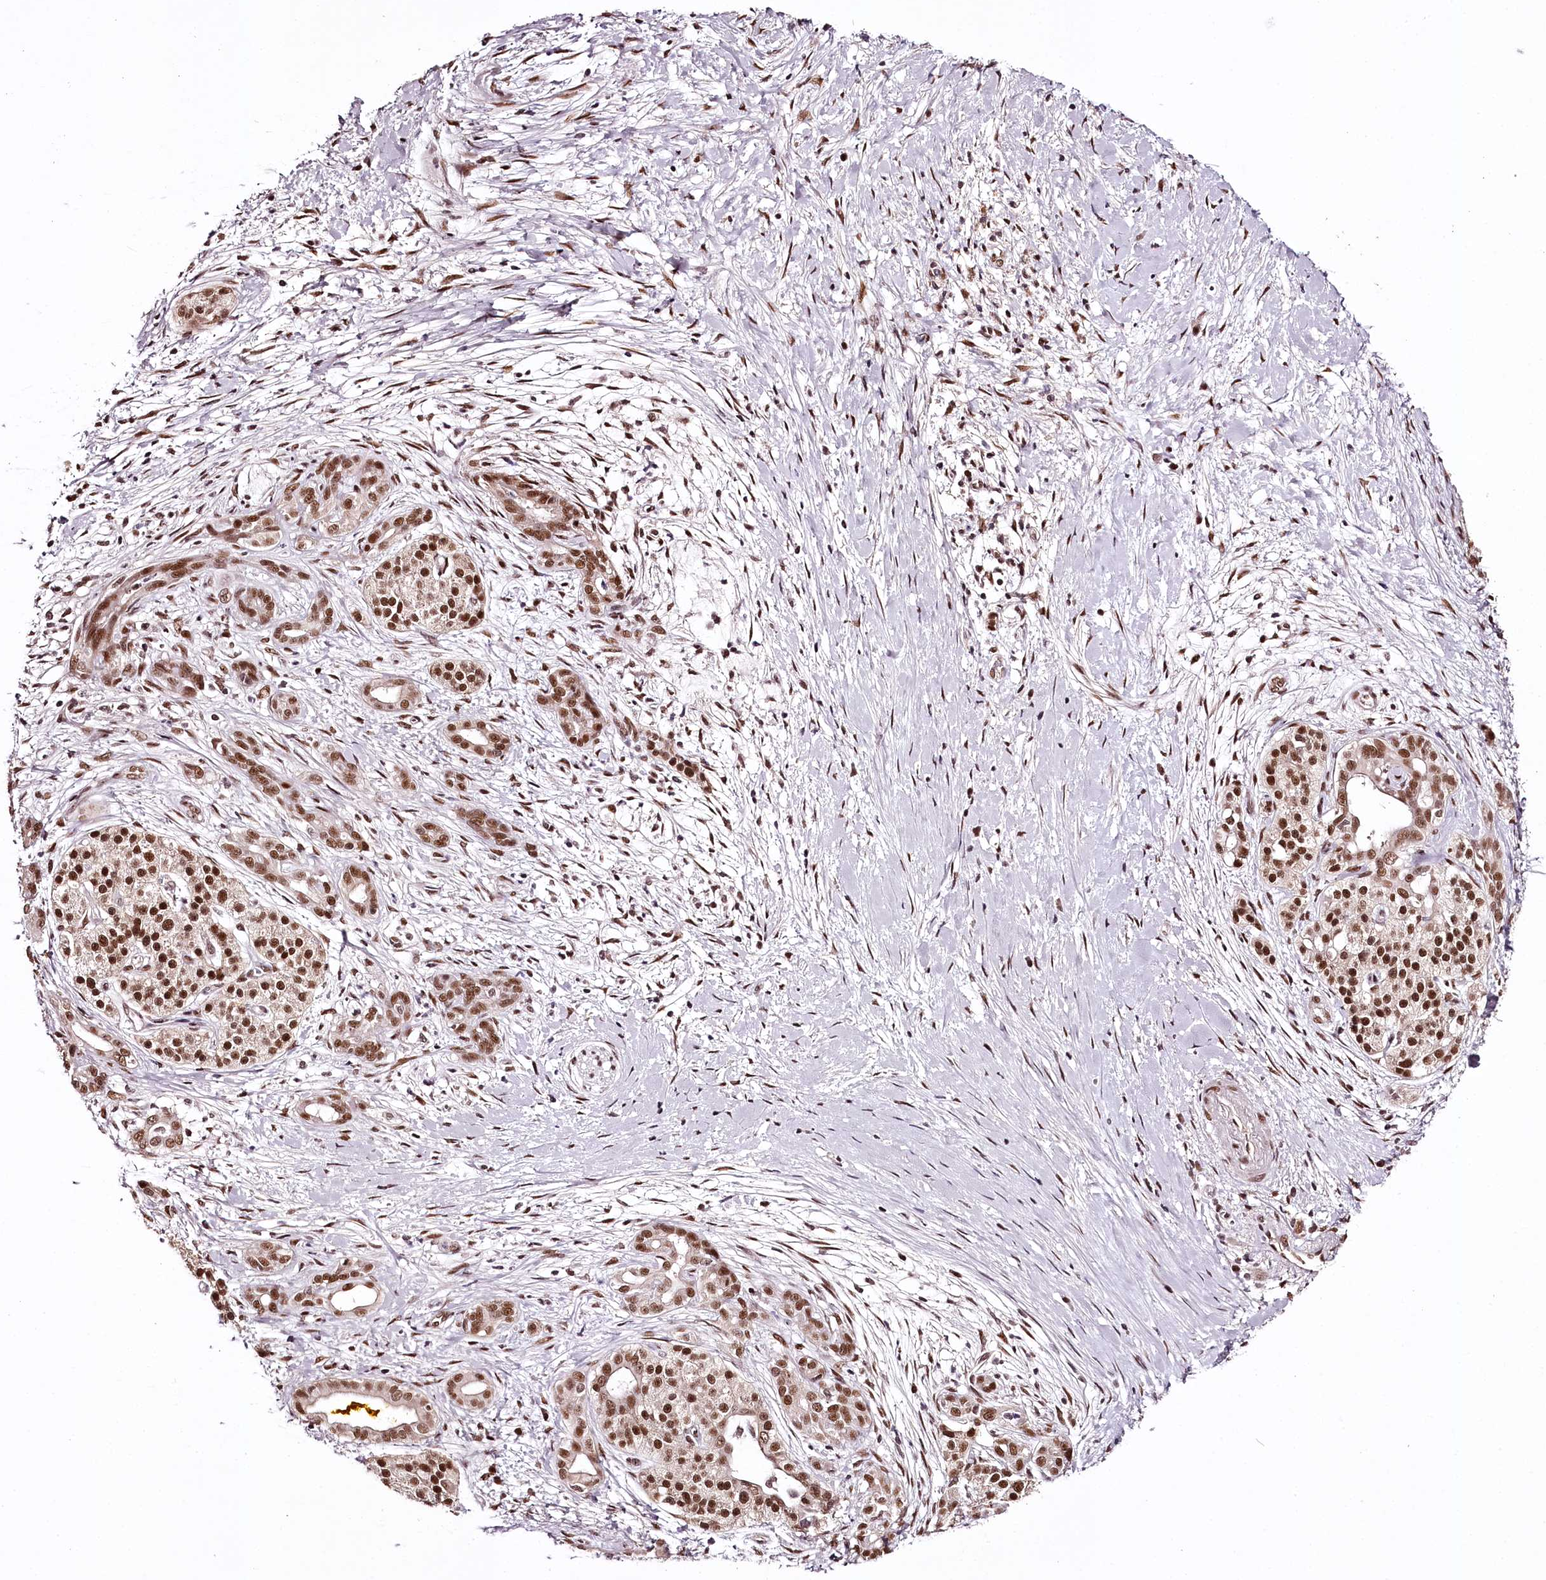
{"staining": {"intensity": "moderate", "quantity": ">75%", "location": "nuclear"}, "tissue": "pancreatic cancer", "cell_type": "Tumor cells", "image_type": "cancer", "snomed": [{"axis": "morphology", "description": "Adenocarcinoma, NOS"}, {"axis": "topography", "description": "Pancreas"}], "caption": "IHC of human pancreatic cancer exhibits medium levels of moderate nuclear positivity in about >75% of tumor cells.", "gene": "TTC33", "patient": {"sex": "male", "age": 58}}